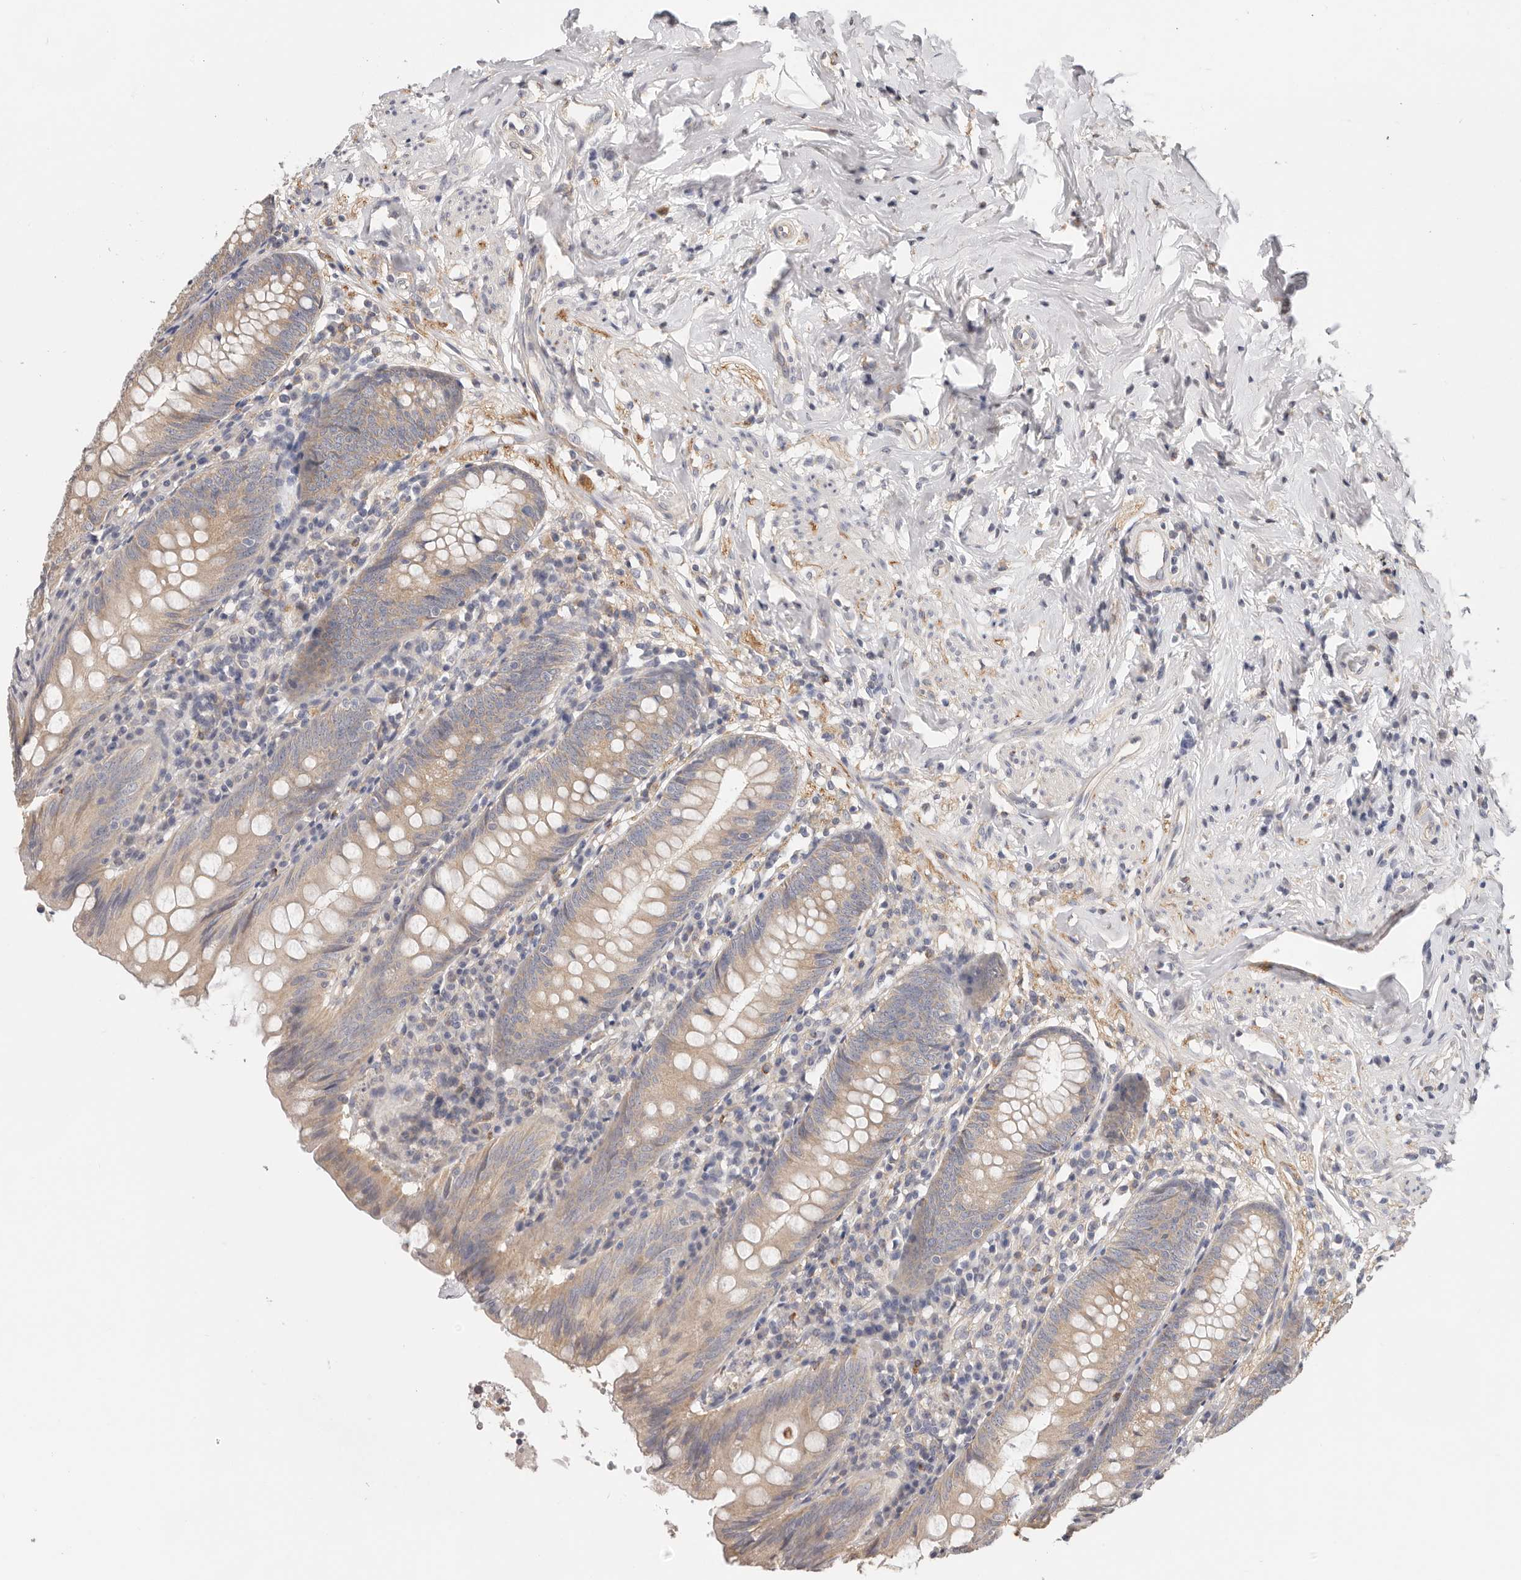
{"staining": {"intensity": "weak", "quantity": ">75%", "location": "cytoplasmic/membranous"}, "tissue": "appendix", "cell_type": "Glandular cells", "image_type": "normal", "snomed": [{"axis": "morphology", "description": "Normal tissue, NOS"}, {"axis": "topography", "description": "Appendix"}], "caption": "Unremarkable appendix was stained to show a protein in brown. There is low levels of weak cytoplasmic/membranous positivity in about >75% of glandular cells.", "gene": "AFDN", "patient": {"sex": "female", "age": 54}}